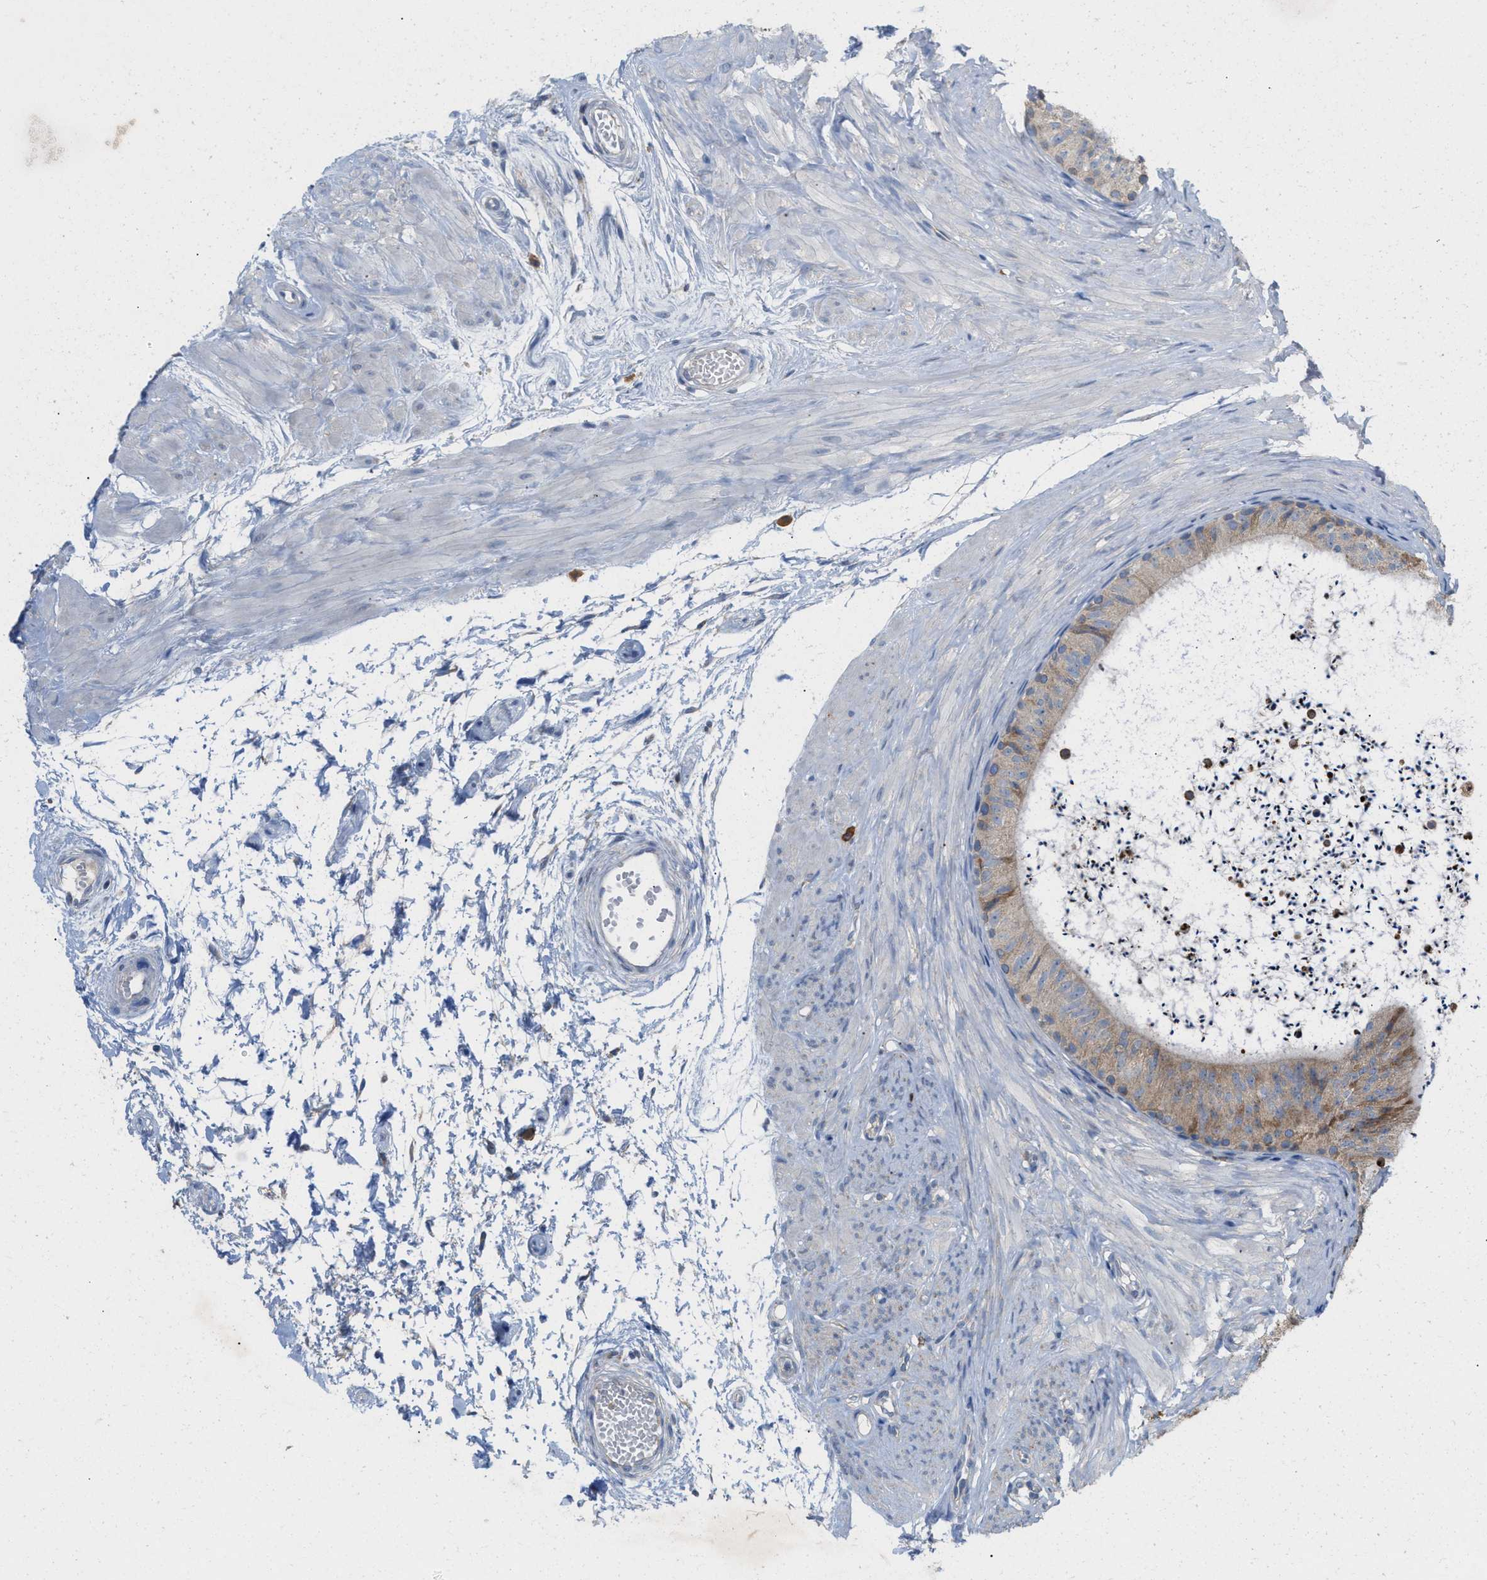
{"staining": {"intensity": "moderate", "quantity": "25%-75%", "location": "cytoplasmic/membranous"}, "tissue": "epididymis", "cell_type": "Glandular cells", "image_type": "normal", "snomed": [{"axis": "morphology", "description": "Normal tissue, NOS"}, {"axis": "topography", "description": "Epididymis"}], "caption": "A brown stain labels moderate cytoplasmic/membranous staining of a protein in glandular cells of normal epididymis. The protein of interest is shown in brown color, while the nuclei are stained blue.", "gene": "DYNC2I1", "patient": {"sex": "male", "age": 56}}